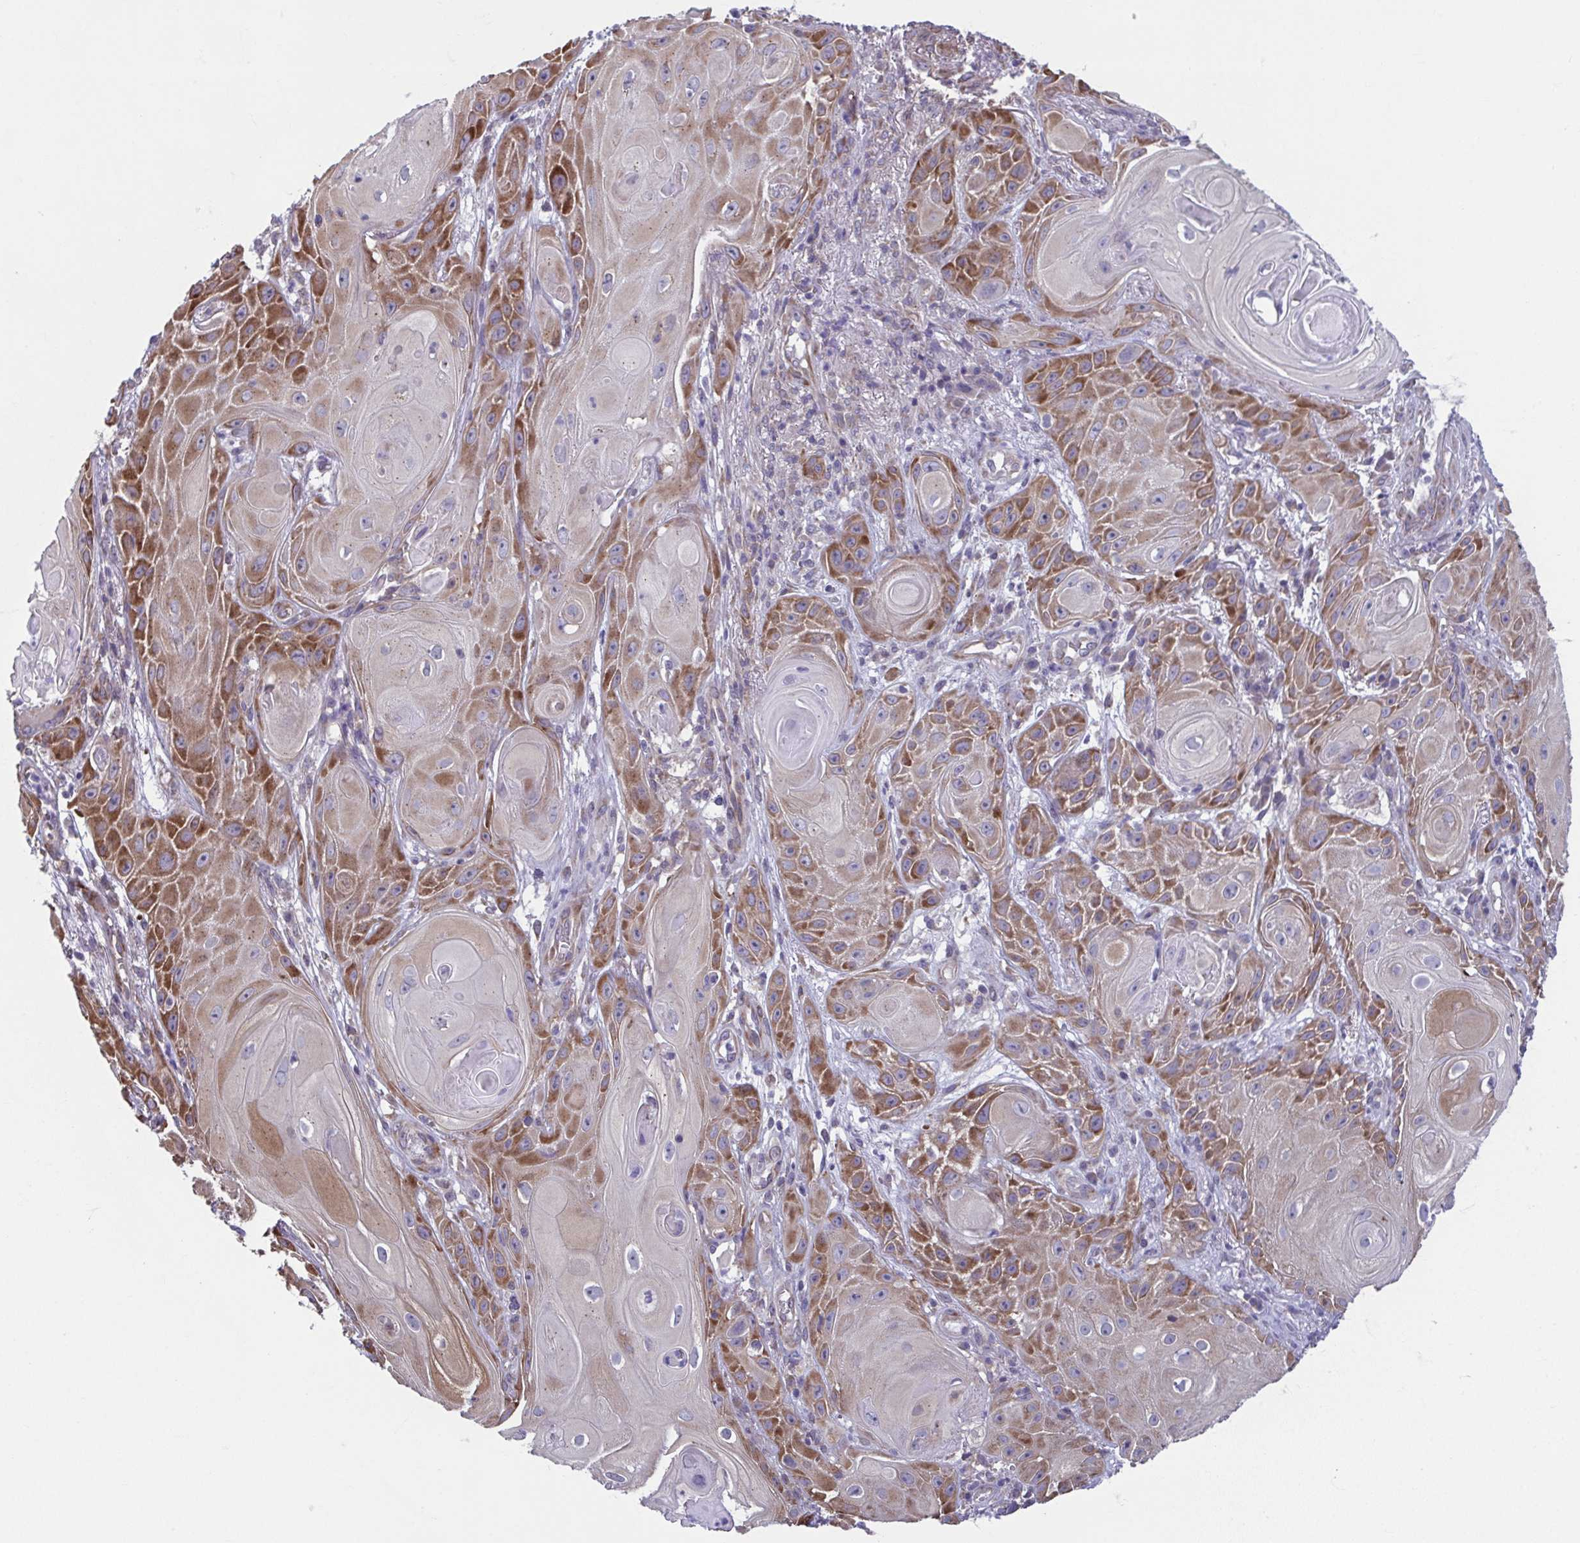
{"staining": {"intensity": "moderate", "quantity": "25%-75%", "location": "cytoplasmic/membranous"}, "tissue": "skin cancer", "cell_type": "Tumor cells", "image_type": "cancer", "snomed": [{"axis": "morphology", "description": "Squamous cell carcinoma, NOS"}, {"axis": "topography", "description": "Skin"}], "caption": "High-magnification brightfield microscopy of skin cancer (squamous cell carcinoma) stained with DAB (brown) and counterstained with hematoxylin (blue). tumor cells exhibit moderate cytoplasmic/membranous positivity is seen in approximately25%-75% of cells. Using DAB (3,3'-diaminobenzidine) (brown) and hematoxylin (blue) stains, captured at high magnification using brightfield microscopy.", "gene": "TMEM108", "patient": {"sex": "male", "age": 62}}